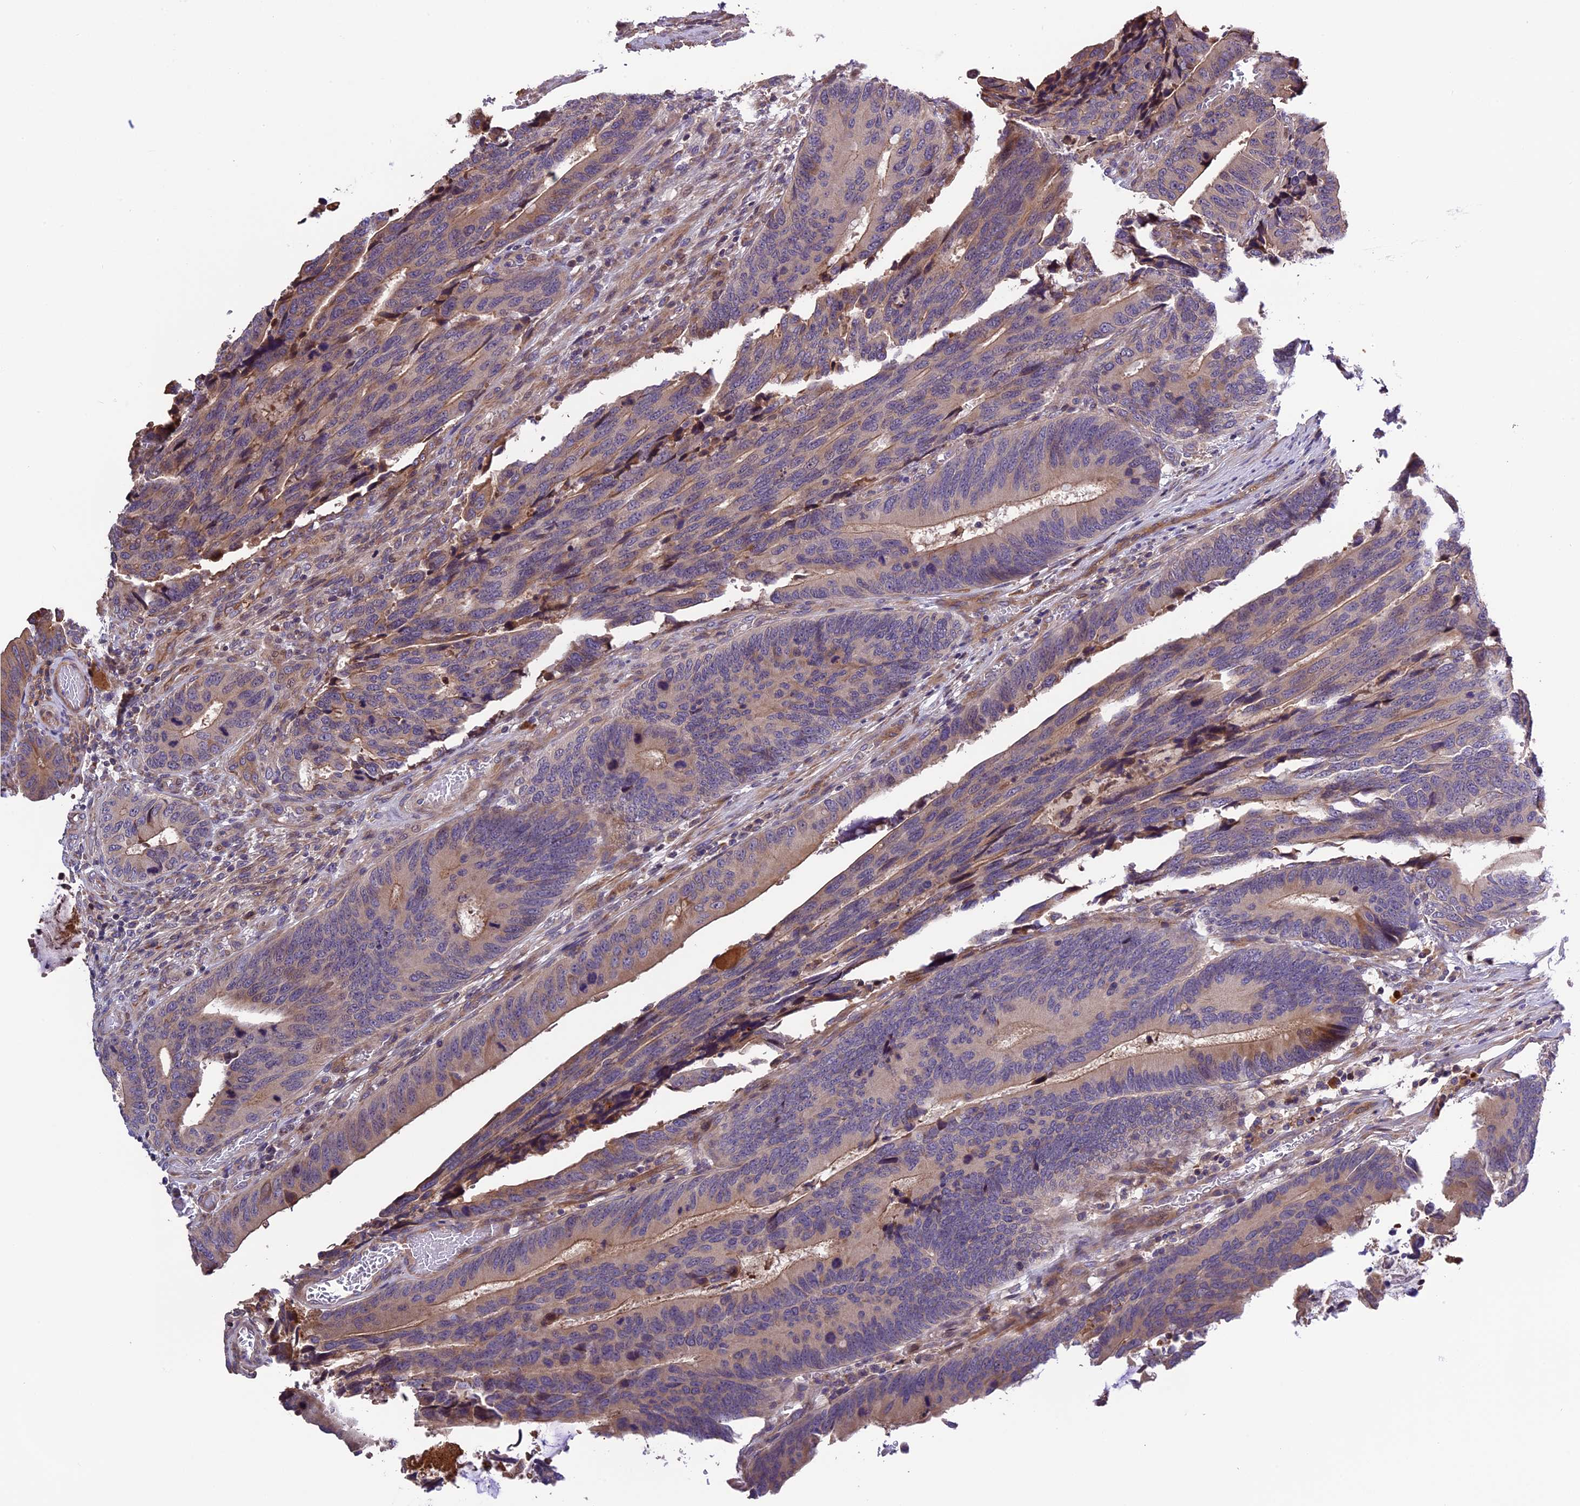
{"staining": {"intensity": "weak", "quantity": "25%-75%", "location": "cytoplasmic/membranous"}, "tissue": "colorectal cancer", "cell_type": "Tumor cells", "image_type": "cancer", "snomed": [{"axis": "morphology", "description": "Adenocarcinoma, NOS"}, {"axis": "topography", "description": "Colon"}], "caption": "IHC image of human colorectal cancer stained for a protein (brown), which displays low levels of weak cytoplasmic/membranous expression in about 25%-75% of tumor cells.", "gene": "ABCC10", "patient": {"sex": "male", "age": 87}}